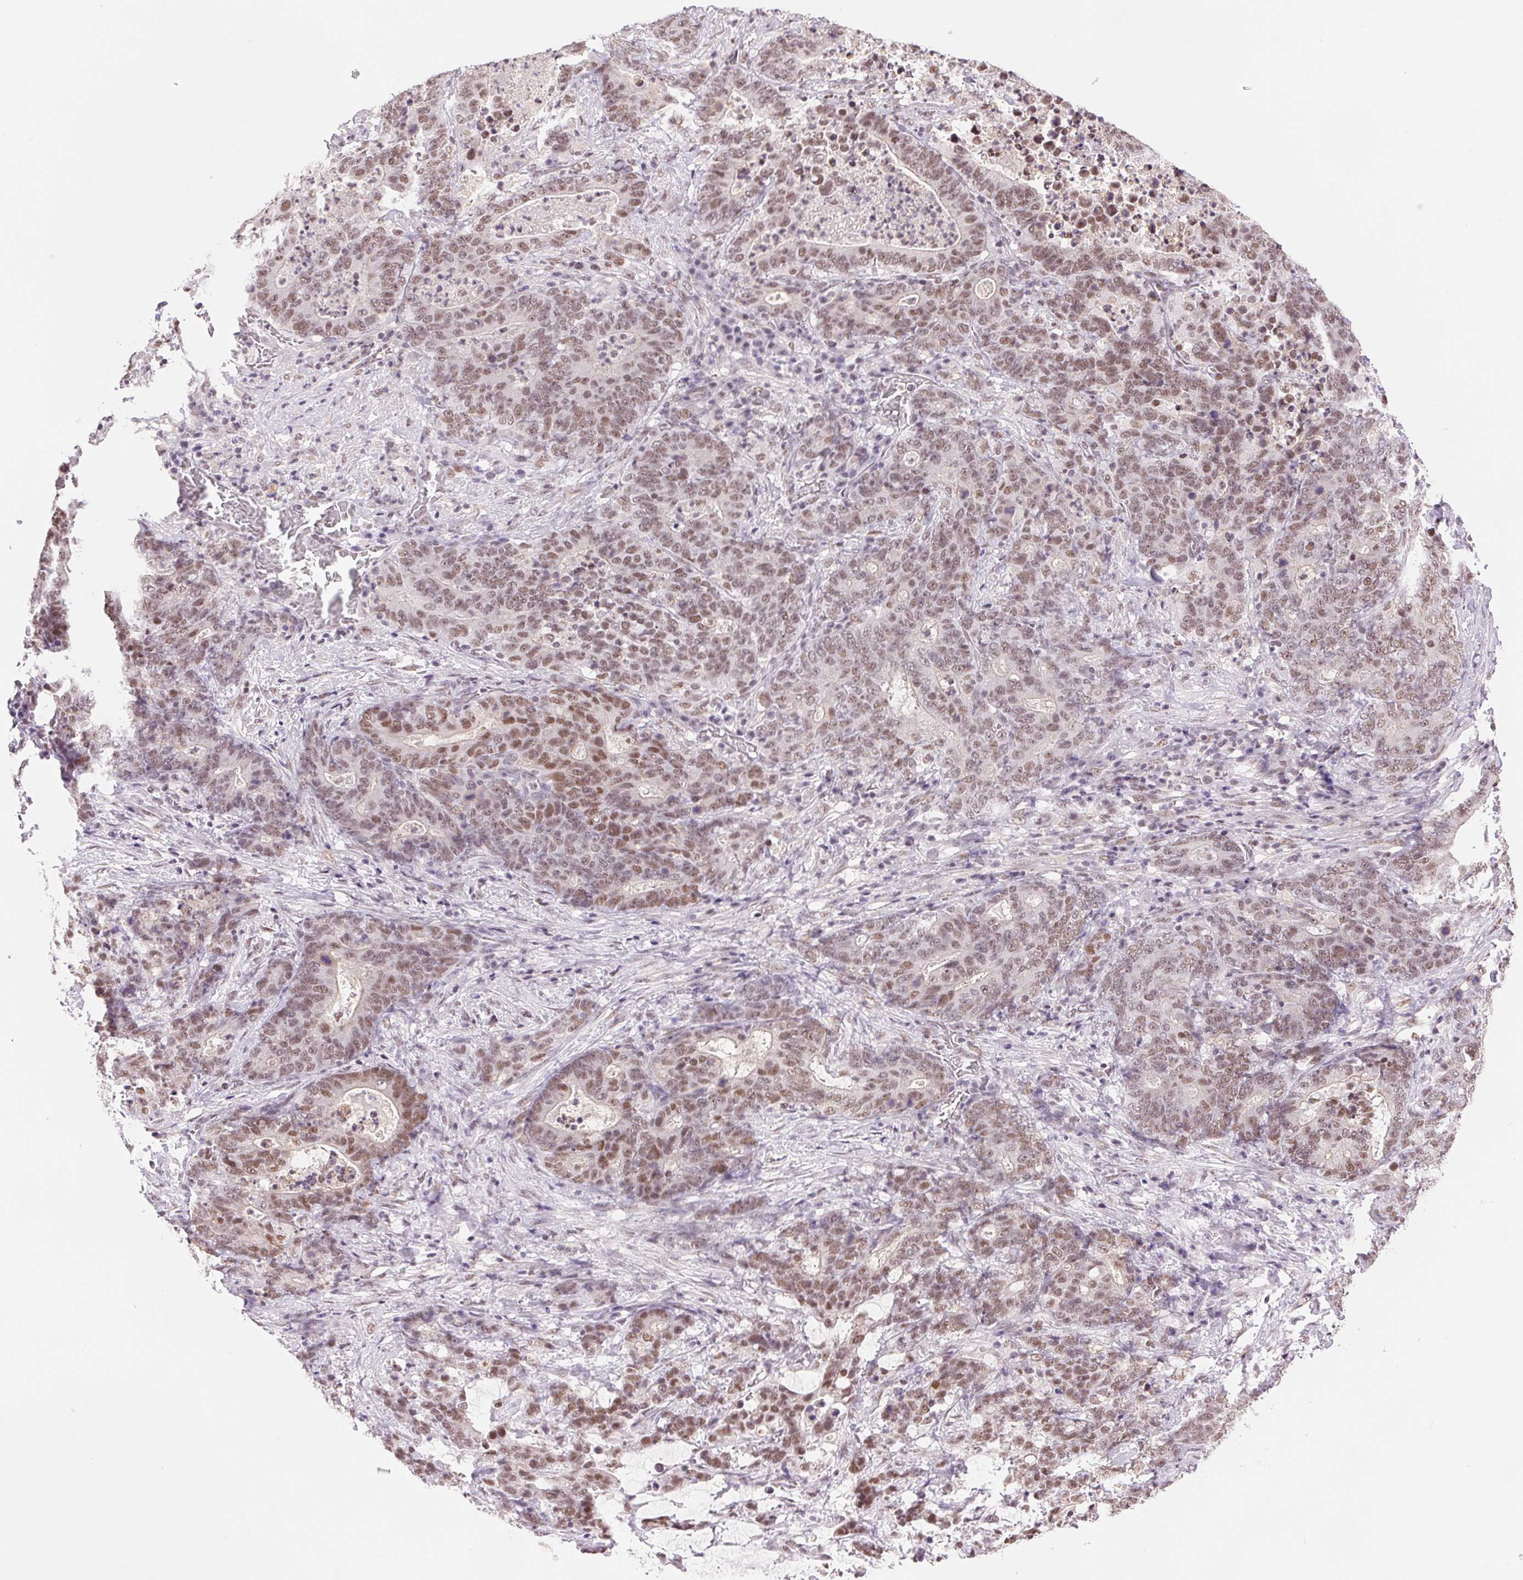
{"staining": {"intensity": "moderate", "quantity": "25%-75%", "location": "nuclear"}, "tissue": "stomach cancer", "cell_type": "Tumor cells", "image_type": "cancer", "snomed": [{"axis": "morphology", "description": "Normal tissue, NOS"}, {"axis": "morphology", "description": "Adenocarcinoma, NOS"}, {"axis": "topography", "description": "Stomach"}], "caption": "Human stomach adenocarcinoma stained for a protein (brown) exhibits moderate nuclear positive expression in about 25%-75% of tumor cells.", "gene": "RPRD1B", "patient": {"sex": "female", "age": 64}}